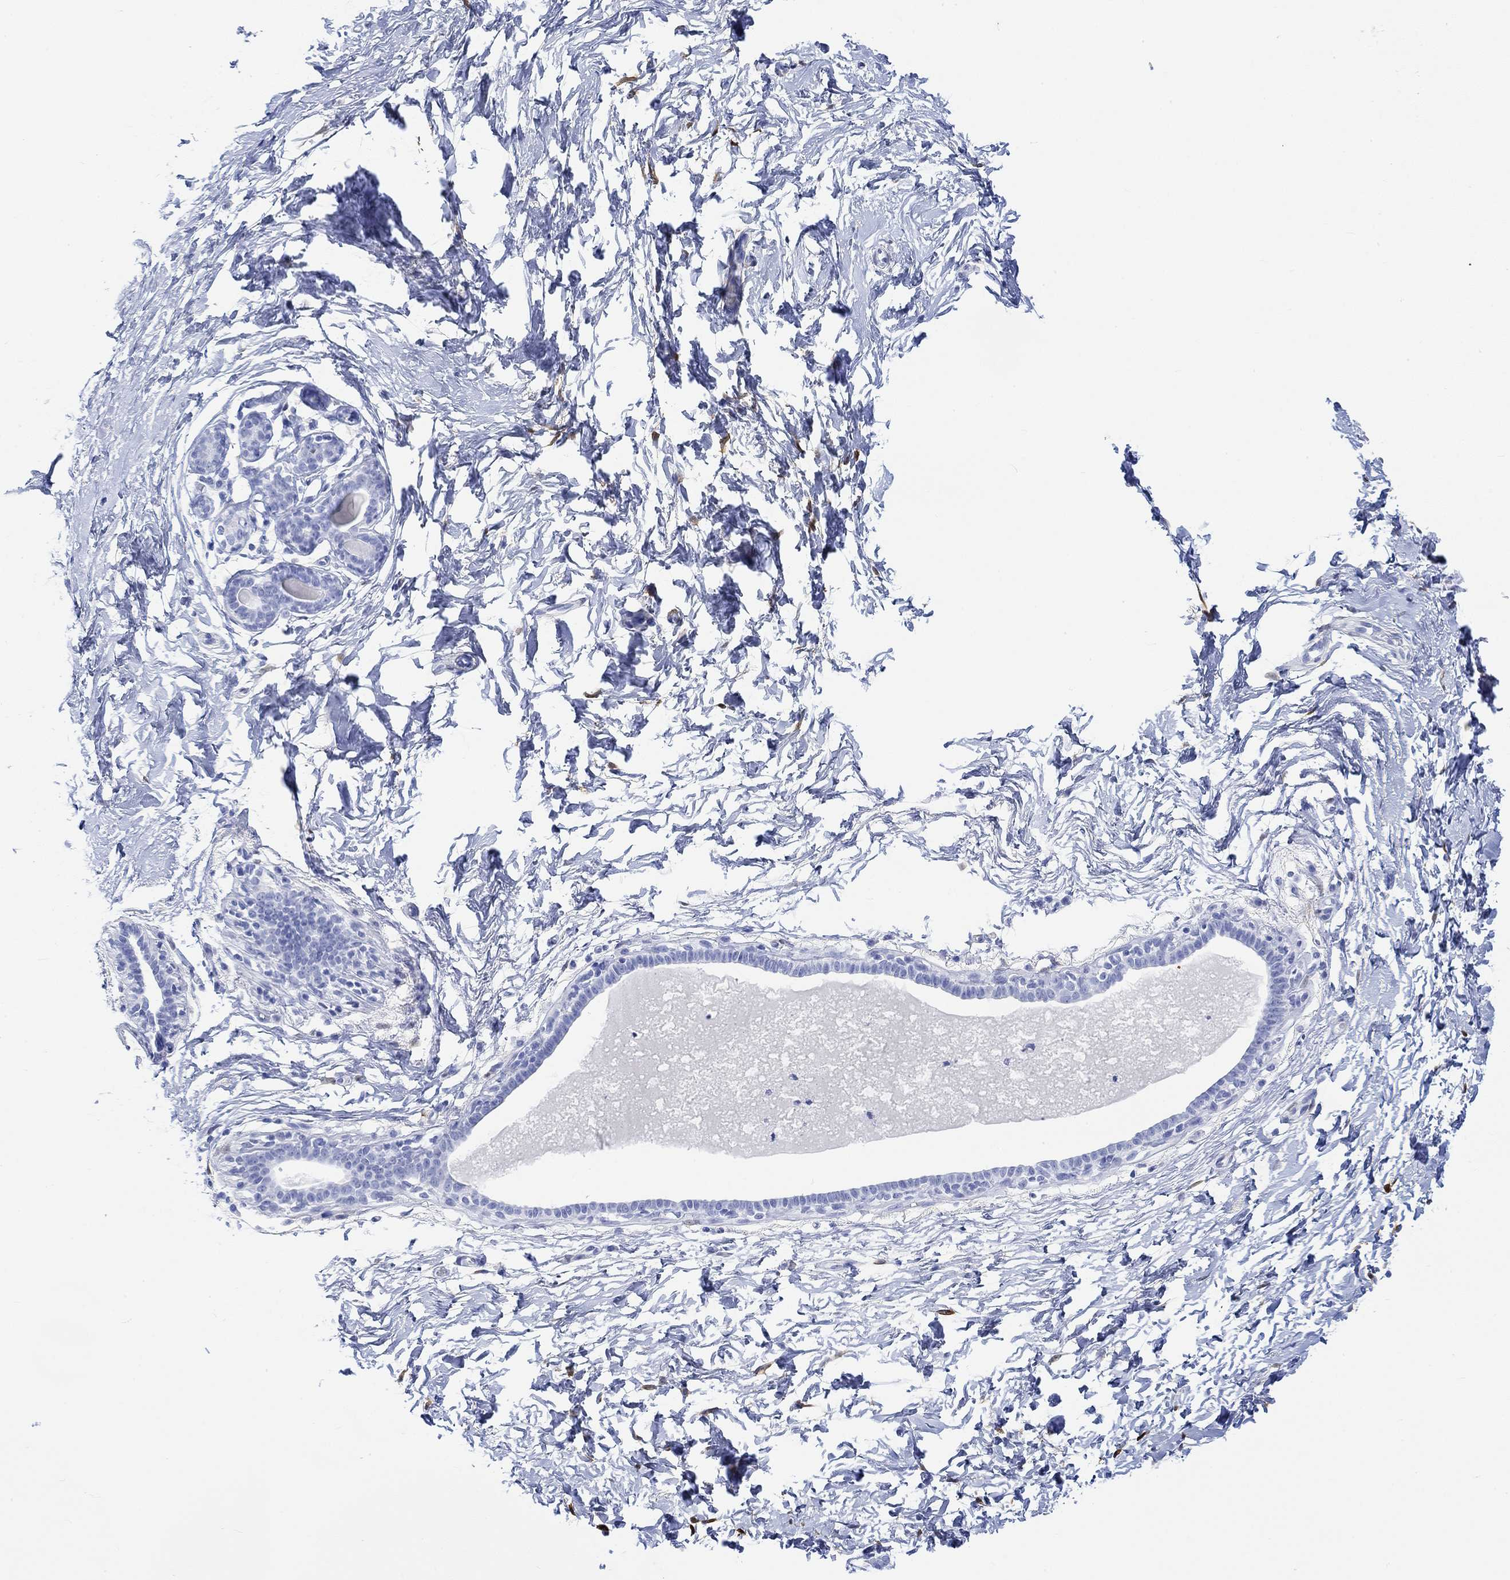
{"staining": {"intensity": "negative", "quantity": "none", "location": "none"}, "tissue": "breast", "cell_type": "Adipocytes", "image_type": "normal", "snomed": [{"axis": "morphology", "description": "Normal tissue, NOS"}, {"axis": "topography", "description": "Breast"}], "caption": "High magnification brightfield microscopy of normal breast stained with DAB (brown) and counterstained with hematoxylin (blue): adipocytes show no significant expression. (Brightfield microscopy of DAB immunohistochemistry at high magnification).", "gene": "TPPP3", "patient": {"sex": "female", "age": 37}}